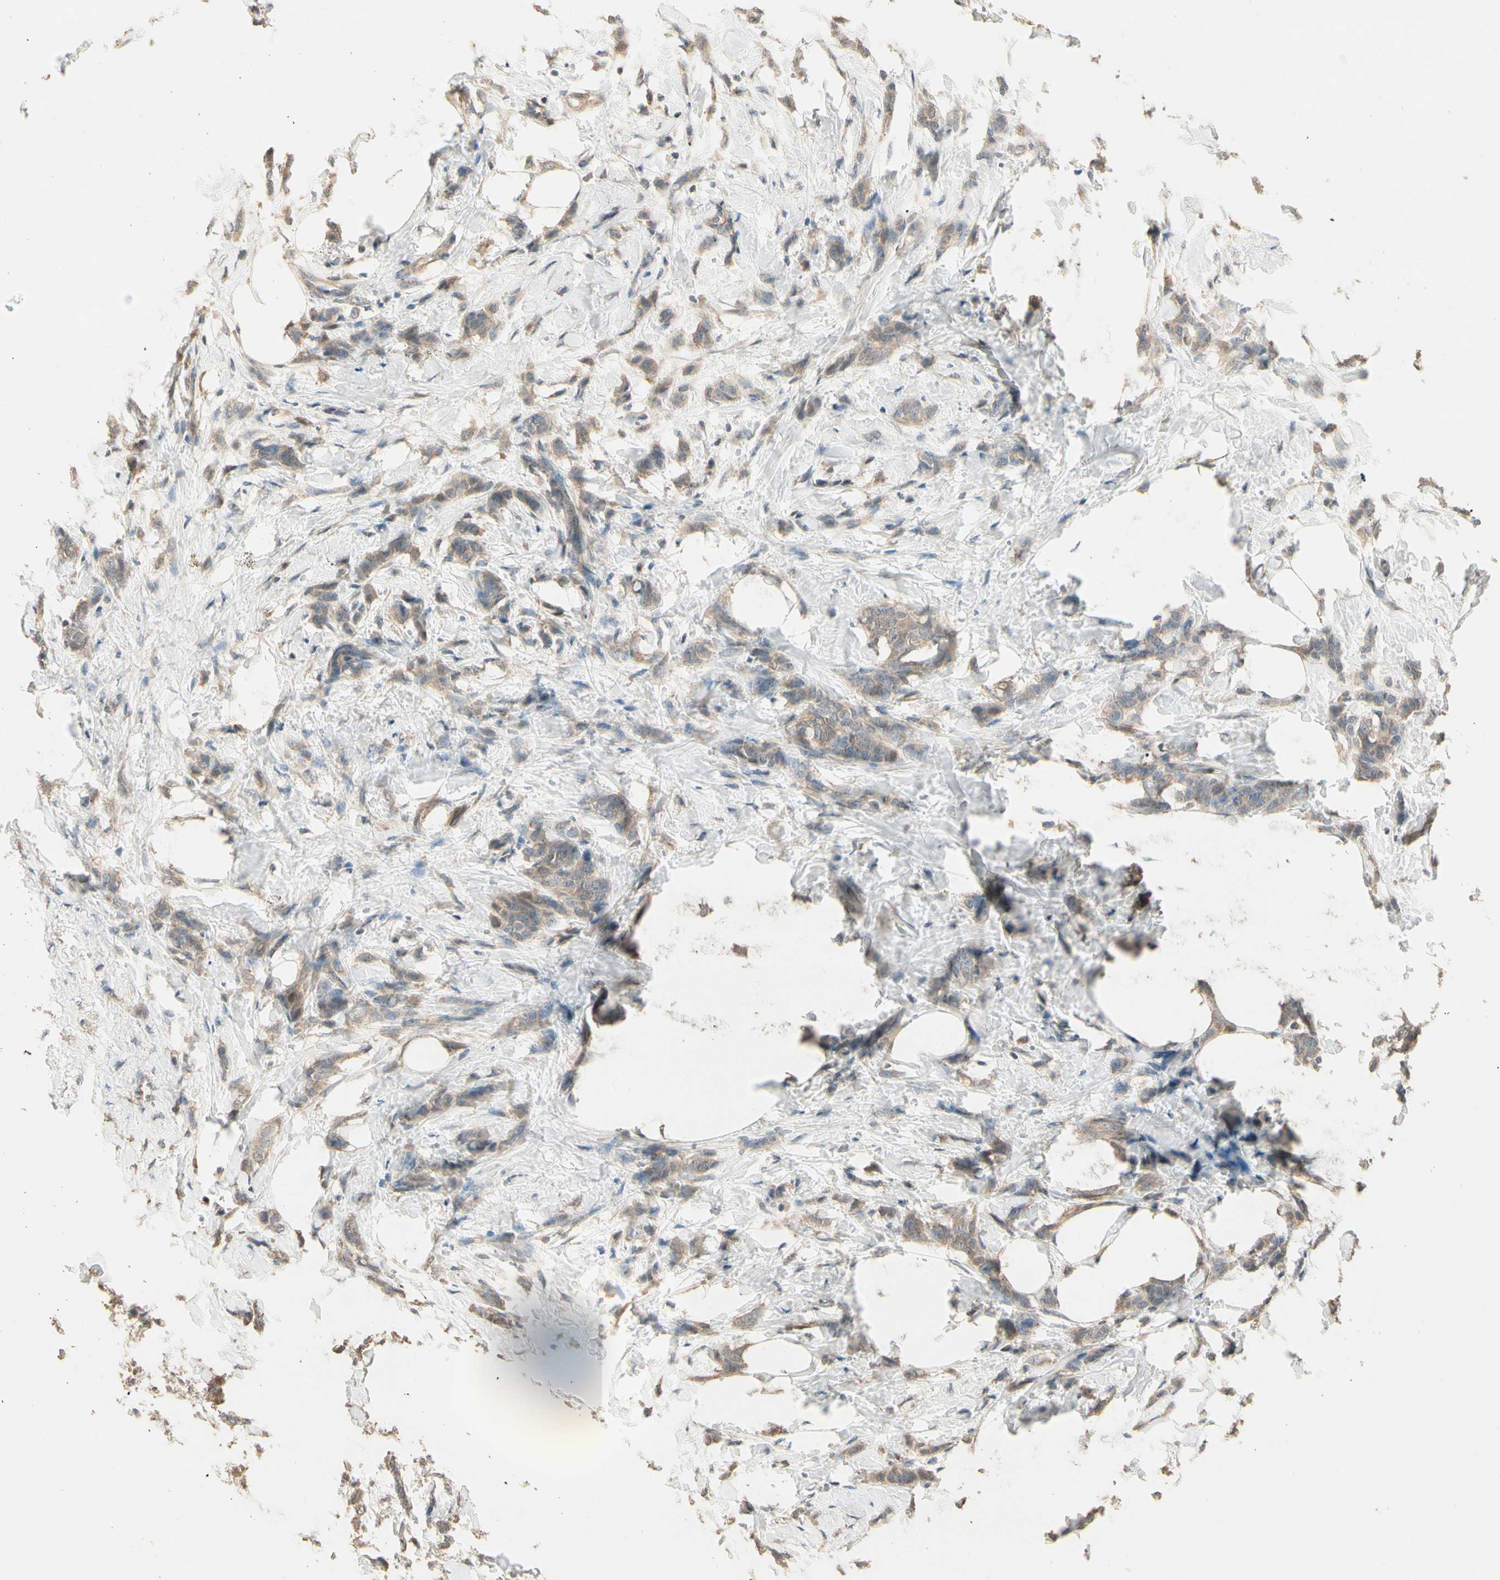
{"staining": {"intensity": "weak", "quantity": ">75%", "location": "cytoplasmic/membranous"}, "tissue": "breast cancer", "cell_type": "Tumor cells", "image_type": "cancer", "snomed": [{"axis": "morphology", "description": "Lobular carcinoma, in situ"}, {"axis": "morphology", "description": "Lobular carcinoma"}, {"axis": "topography", "description": "Breast"}], "caption": "Protein expression analysis of breast cancer shows weak cytoplasmic/membranous positivity in approximately >75% of tumor cells.", "gene": "CDH6", "patient": {"sex": "female", "age": 41}}